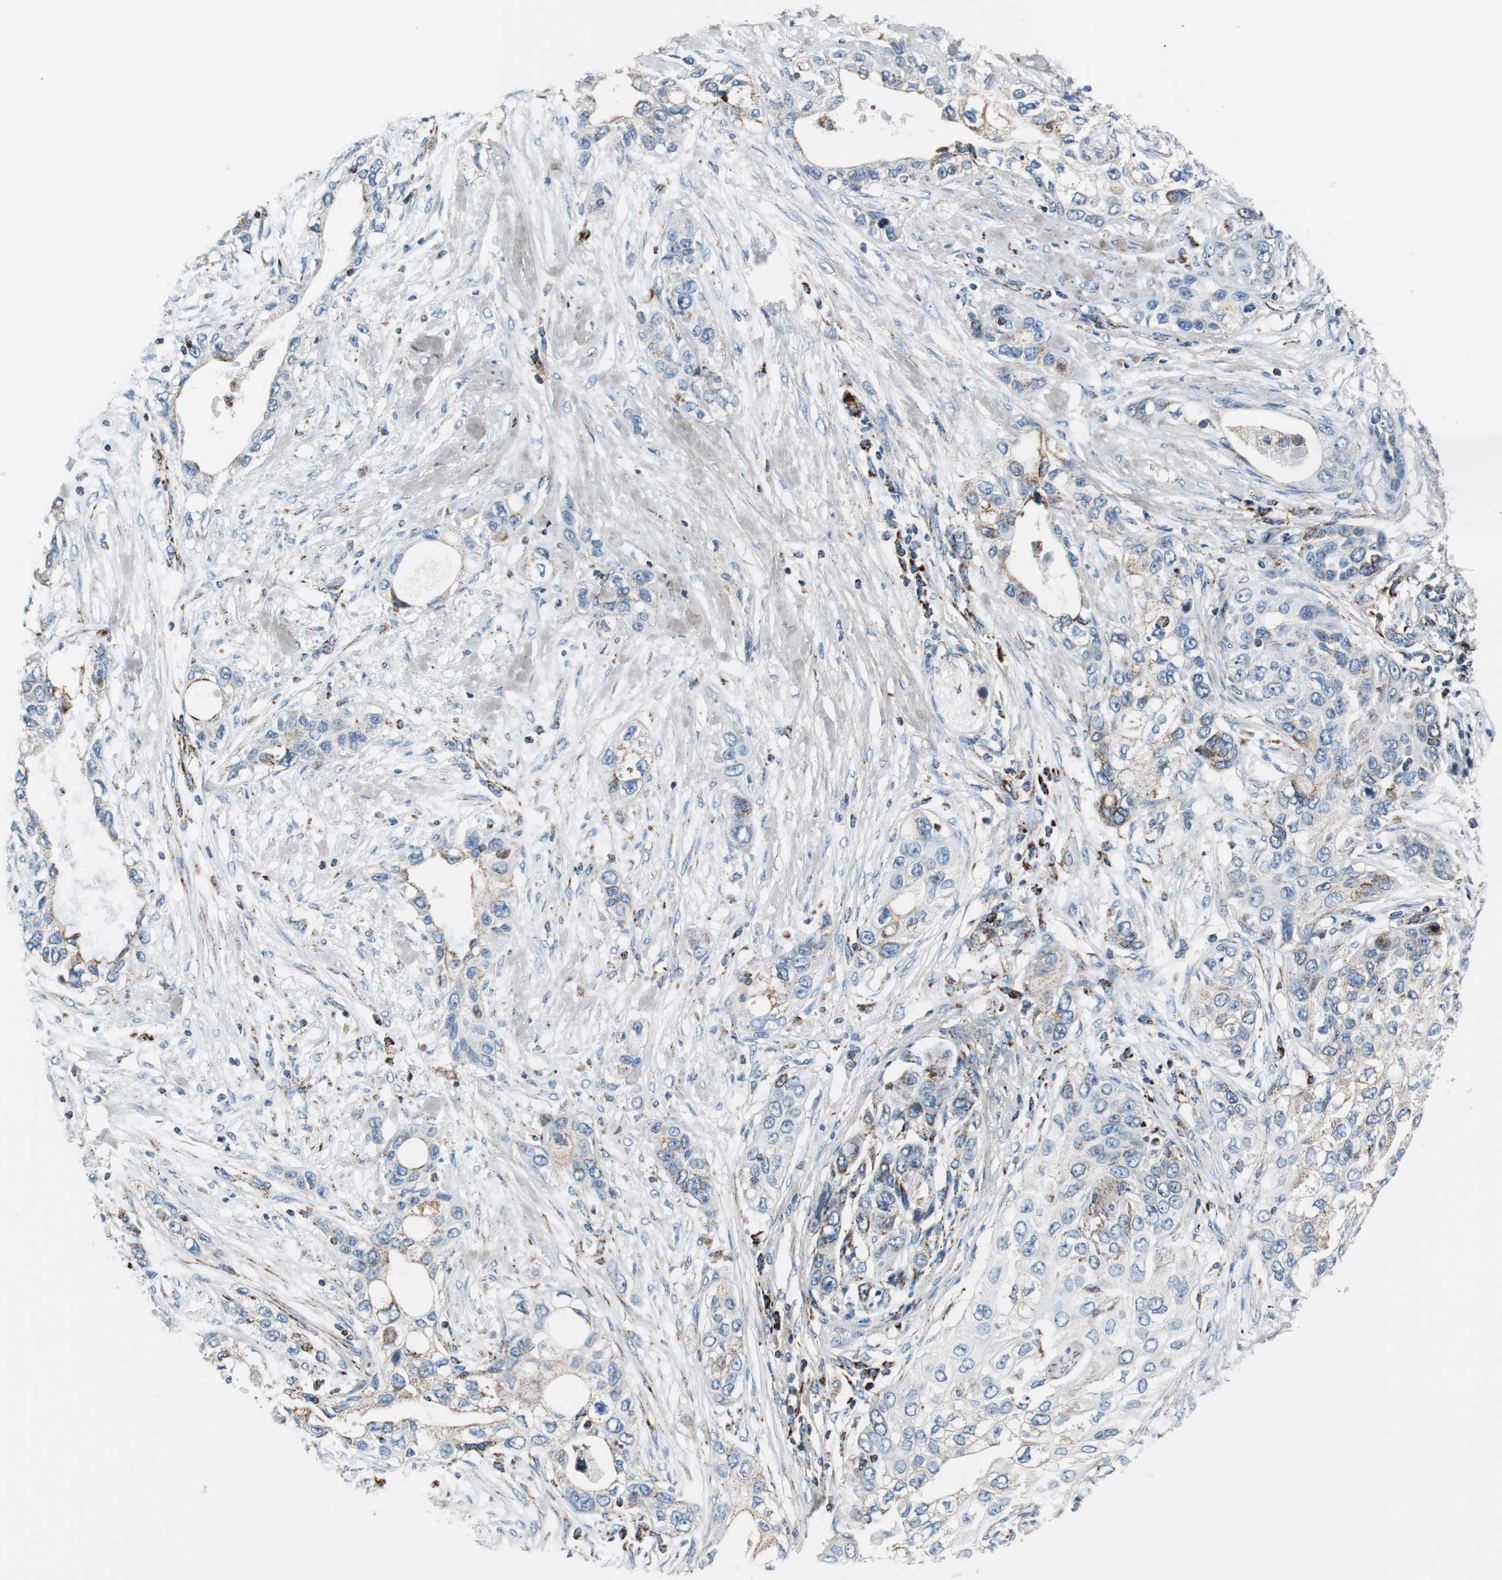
{"staining": {"intensity": "moderate", "quantity": "<25%", "location": "cytoplasmic/membranous"}, "tissue": "pancreatic cancer", "cell_type": "Tumor cells", "image_type": "cancer", "snomed": [{"axis": "morphology", "description": "Adenocarcinoma, NOS"}, {"axis": "topography", "description": "Pancreas"}], "caption": "Immunohistochemical staining of pancreatic cancer reveals low levels of moderate cytoplasmic/membranous protein expression in approximately <25% of tumor cells.", "gene": "C1QTNF7", "patient": {"sex": "female", "age": 70}}